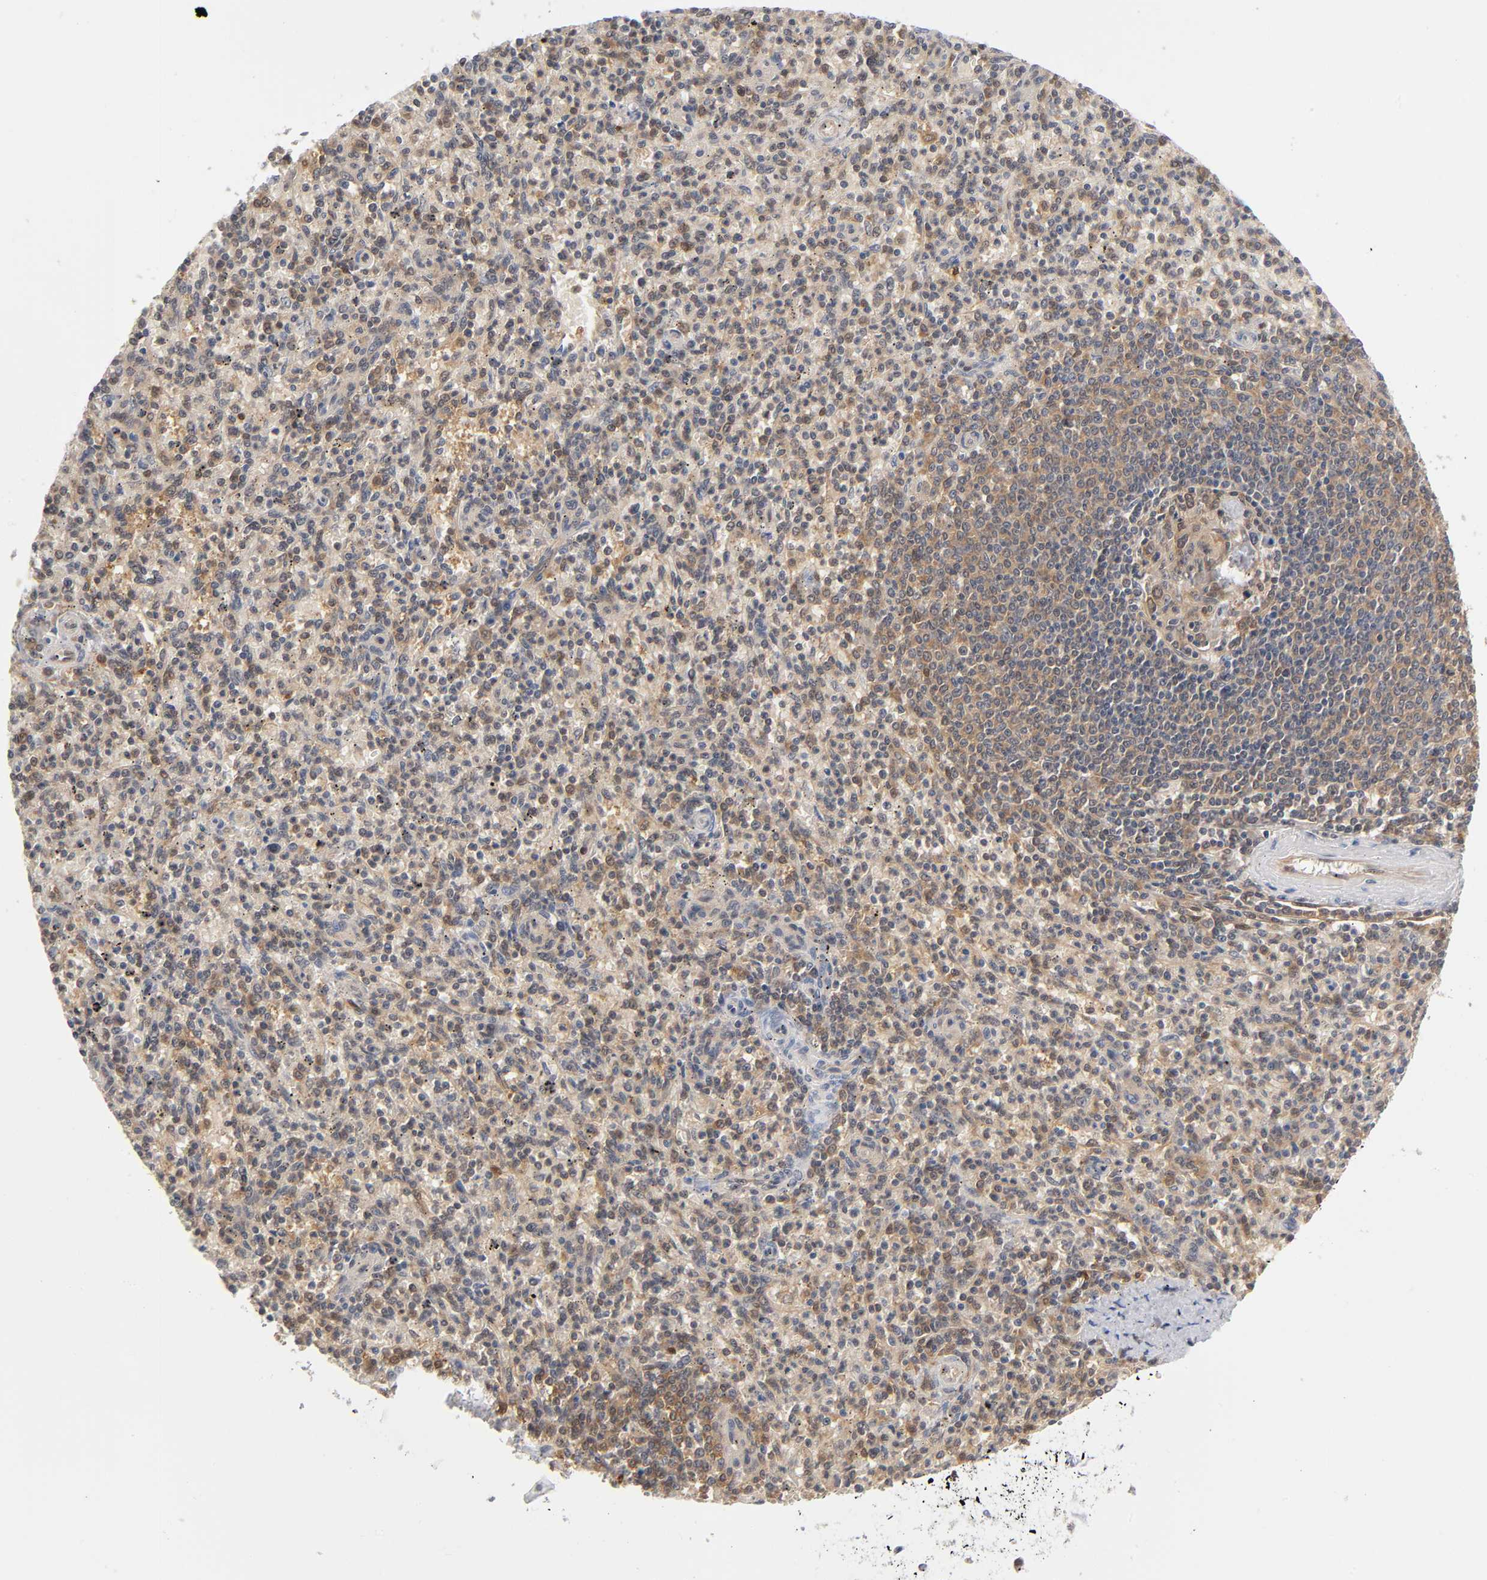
{"staining": {"intensity": "moderate", "quantity": "<25%", "location": "cytoplasmic/membranous"}, "tissue": "spleen", "cell_type": "Cells in red pulp", "image_type": "normal", "snomed": [{"axis": "morphology", "description": "Normal tissue, NOS"}, {"axis": "topography", "description": "Spleen"}], "caption": "Immunohistochemical staining of benign human spleen shows moderate cytoplasmic/membranous protein positivity in approximately <25% of cells in red pulp.", "gene": "DFFB", "patient": {"sex": "male", "age": 72}}